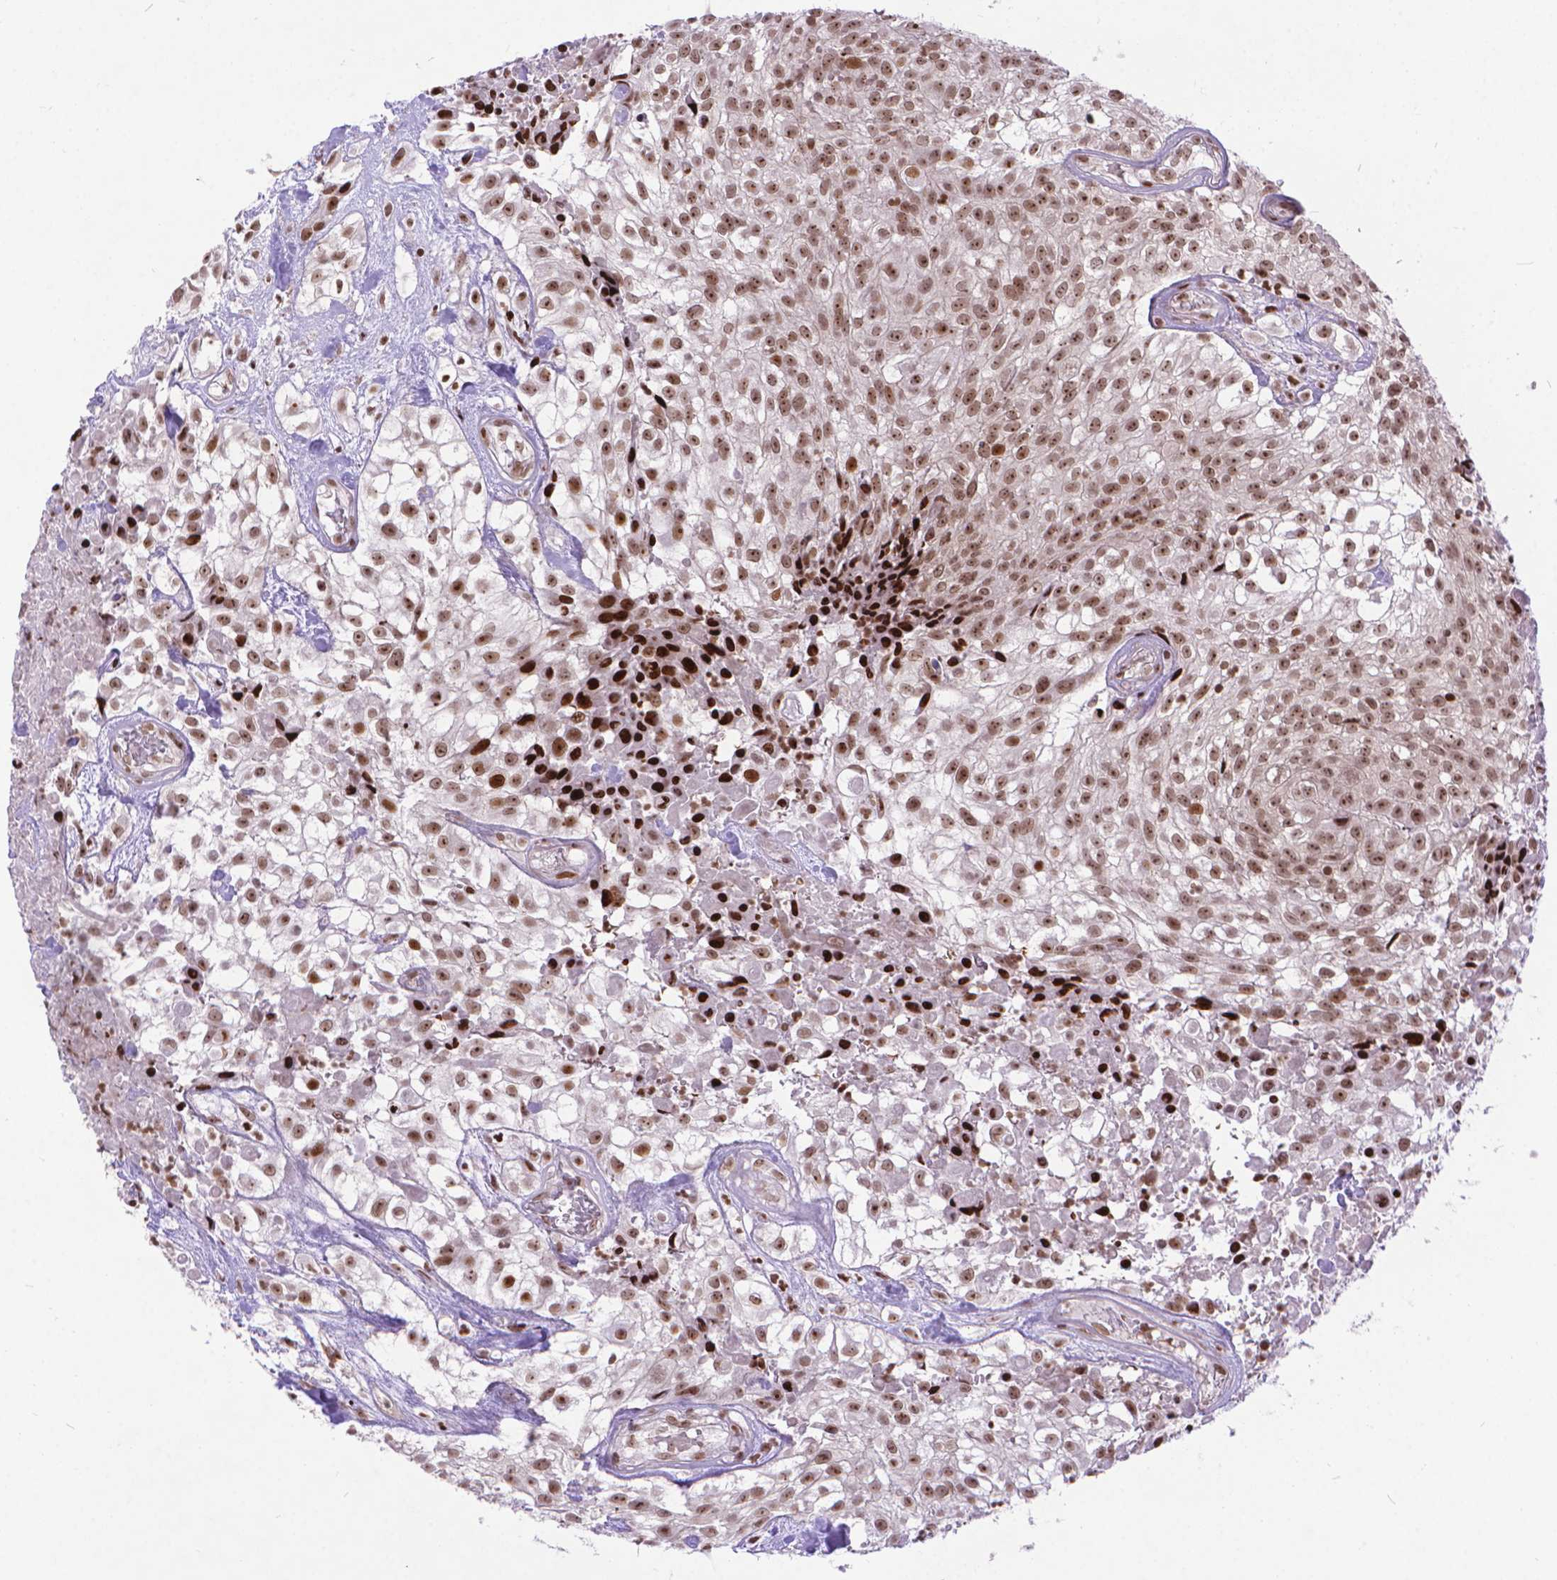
{"staining": {"intensity": "moderate", "quantity": ">75%", "location": "nuclear"}, "tissue": "urothelial cancer", "cell_type": "Tumor cells", "image_type": "cancer", "snomed": [{"axis": "morphology", "description": "Urothelial carcinoma, High grade"}, {"axis": "topography", "description": "Urinary bladder"}], "caption": "High-magnification brightfield microscopy of urothelial cancer stained with DAB (3,3'-diaminobenzidine) (brown) and counterstained with hematoxylin (blue). tumor cells exhibit moderate nuclear positivity is seen in approximately>75% of cells.", "gene": "AMER1", "patient": {"sex": "male", "age": 56}}